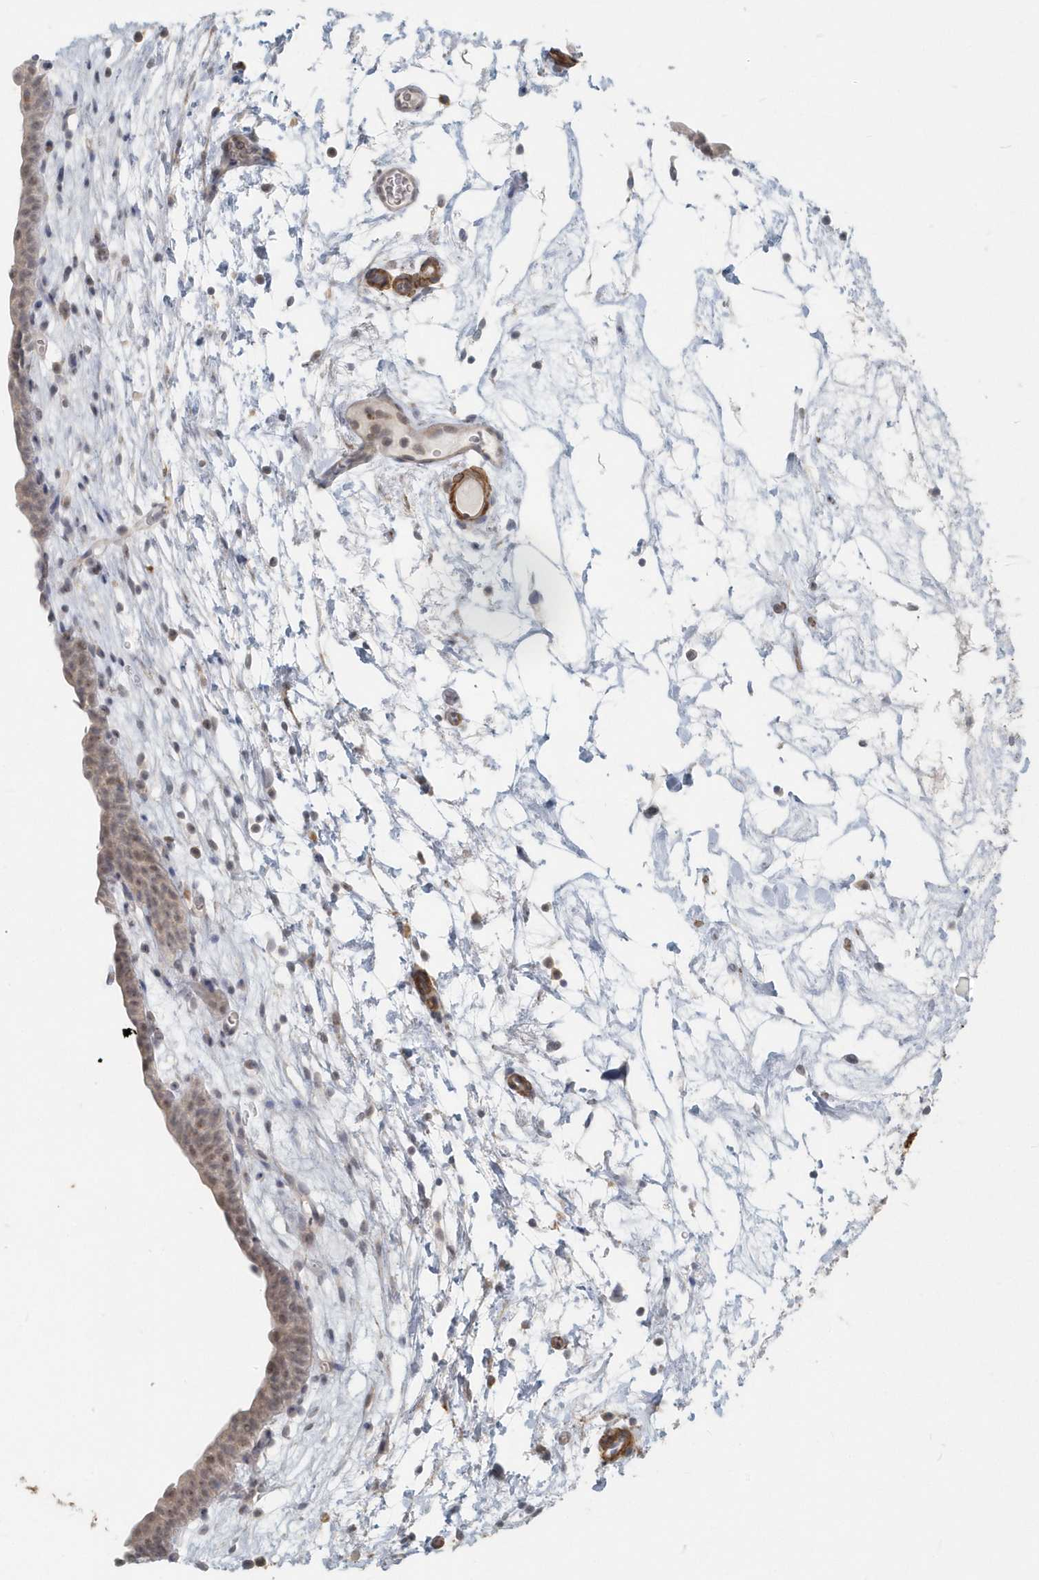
{"staining": {"intensity": "weak", "quantity": "25%-75%", "location": "nuclear"}, "tissue": "urinary bladder", "cell_type": "Urothelial cells", "image_type": "normal", "snomed": [{"axis": "morphology", "description": "Normal tissue, NOS"}, {"axis": "topography", "description": "Urinary bladder"}], "caption": "Urothelial cells show low levels of weak nuclear staining in approximately 25%-75% of cells in unremarkable urinary bladder. (DAB (3,3'-diaminobenzidine) = brown stain, brightfield microscopy at high magnification).", "gene": "NAPB", "patient": {"sex": "male", "age": 83}}